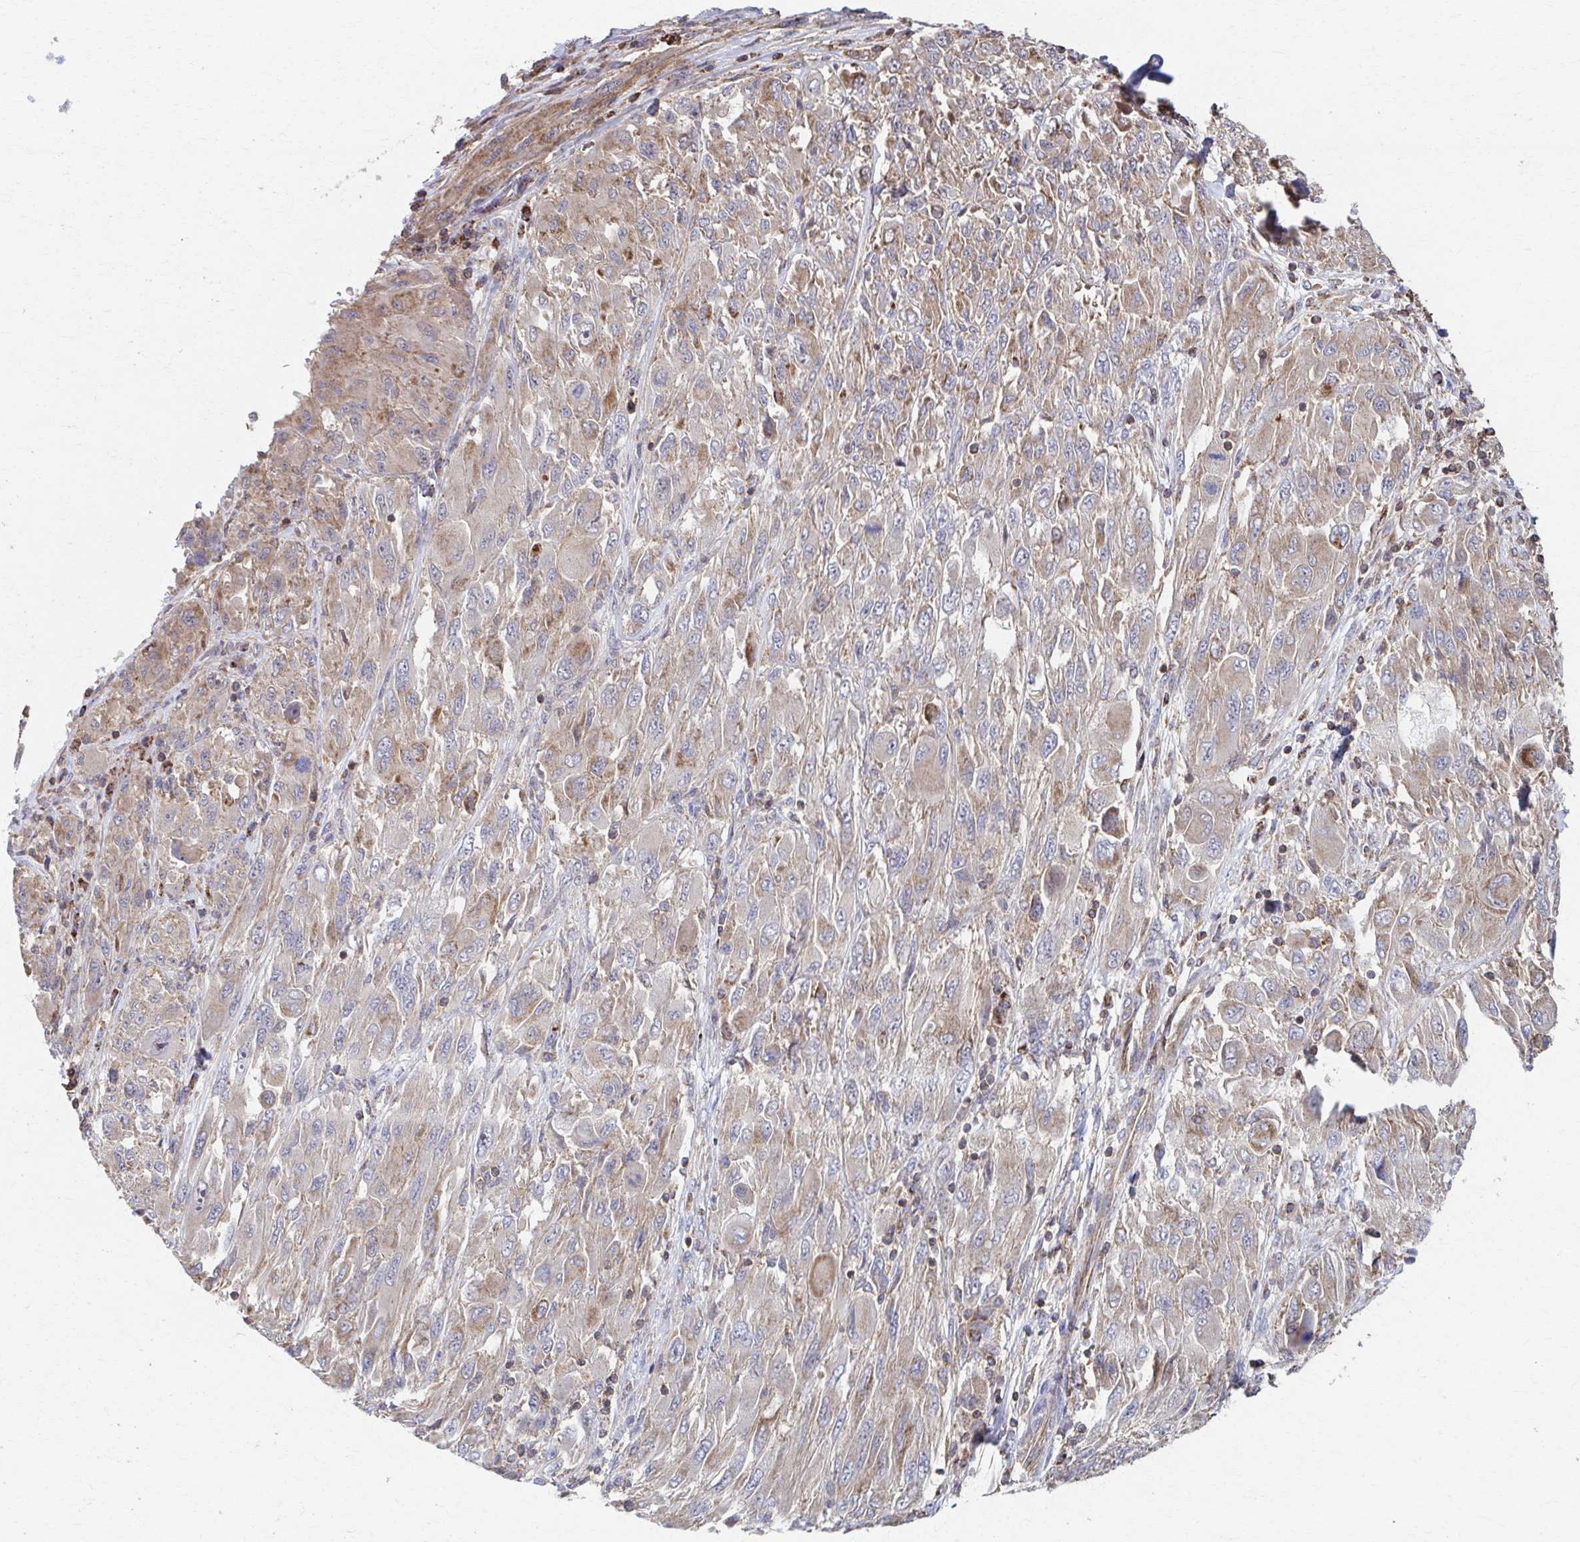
{"staining": {"intensity": "weak", "quantity": "<25%", "location": "cytoplasmic/membranous"}, "tissue": "melanoma", "cell_type": "Tumor cells", "image_type": "cancer", "snomed": [{"axis": "morphology", "description": "Malignant melanoma, NOS"}, {"axis": "topography", "description": "Skin"}], "caption": "Immunohistochemistry (IHC) photomicrograph of neoplastic tissue: human malignant melanoma stained with DAB reveals no significant protein positivity in tumor cells.", "gene": "KLHL34", "patient": {"sex": "female", "age": 91}}